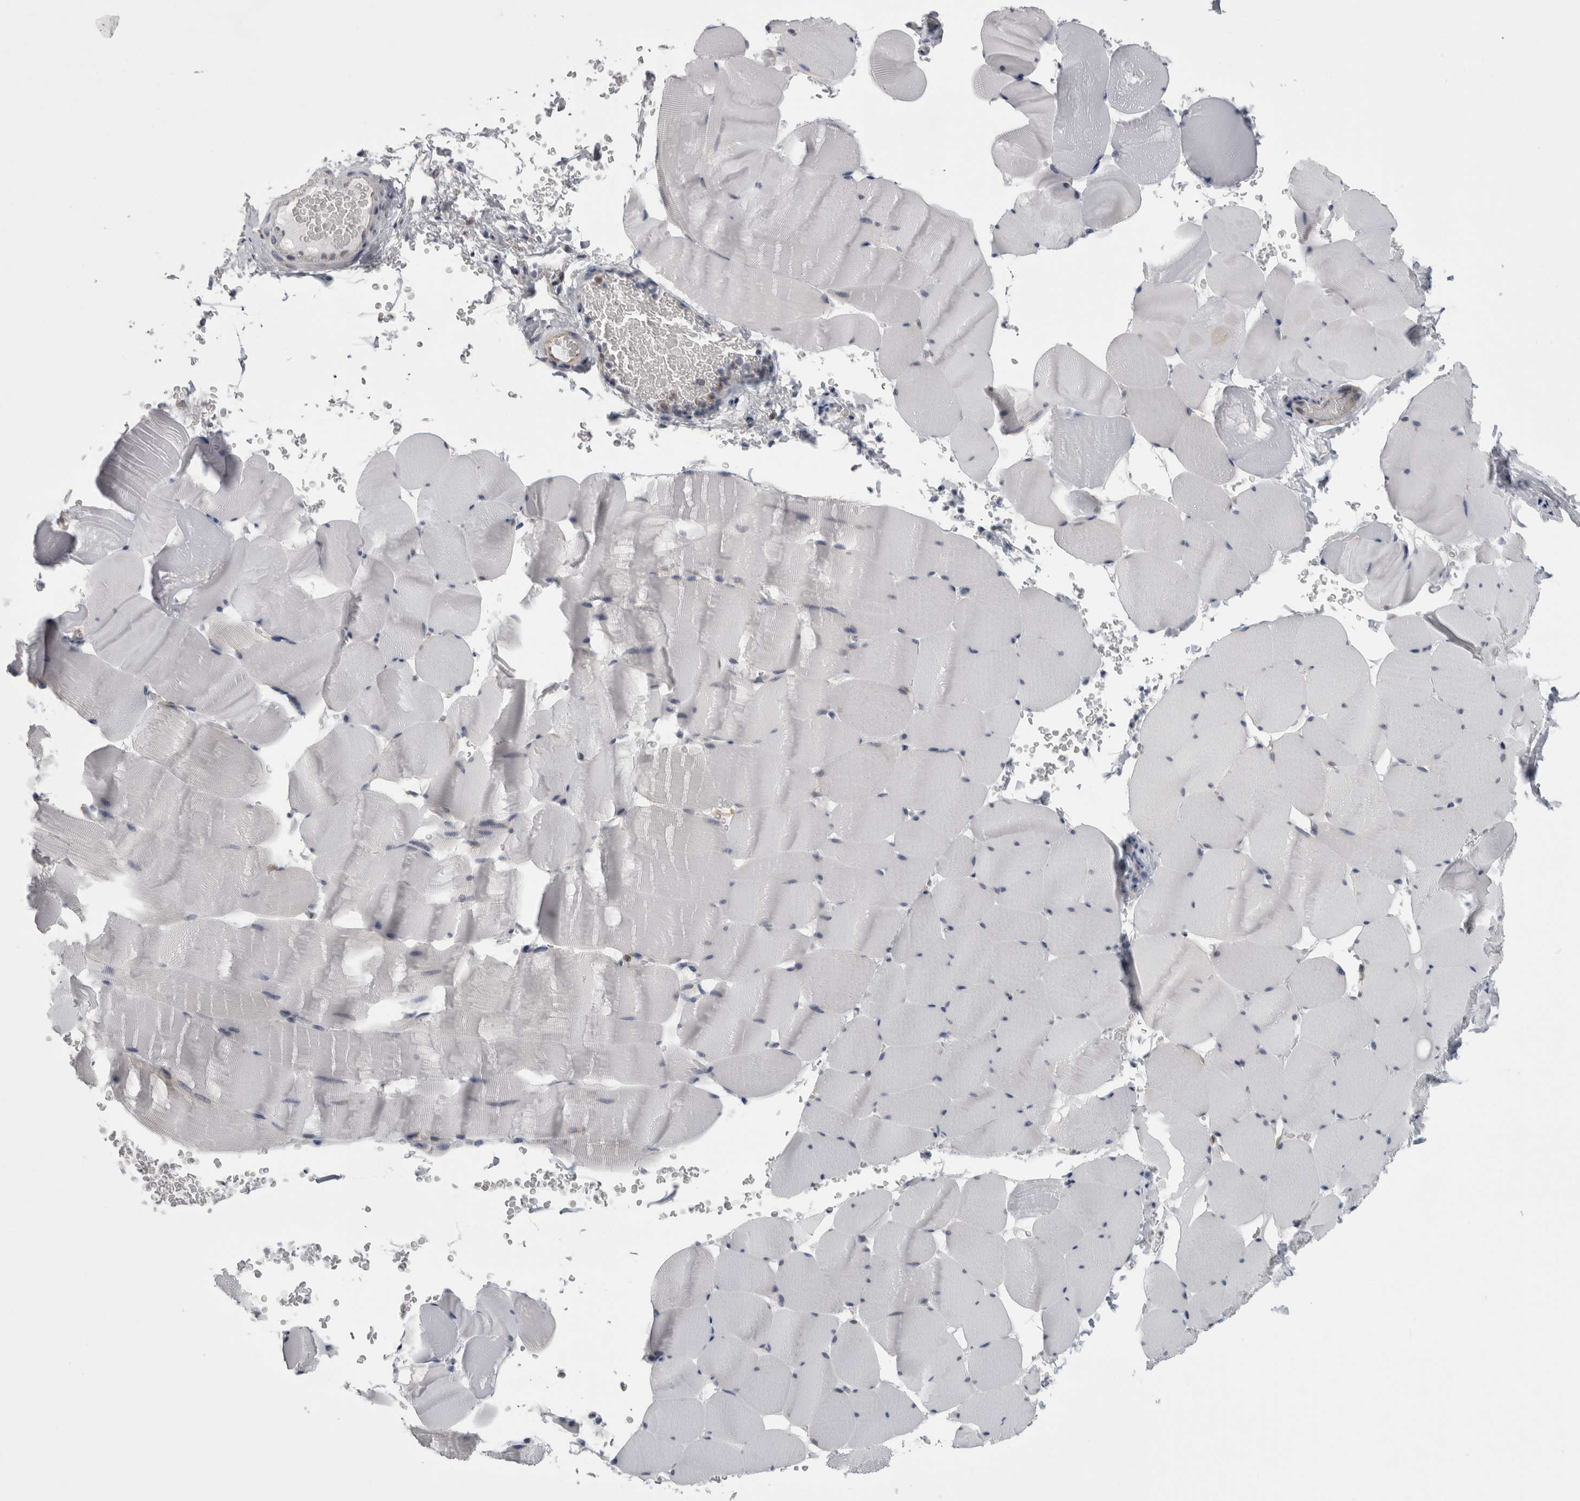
{"staining": {"intensity": "negative", "quantity": "none", "location": "none"}, "tissue": "skeletal muscle", "cell_type": "Myocytes", "image_type": "normal", "snomed": [{"axis": "morphology", "description": "Normal tissue, NOS"}, {"axis": "topography", "description": "Skeletal muscle"}], "caption": "This is an immunohistochemistry micrograph of normal human skeletal muscle. There is no staining in myocytes.", "gene": "PRRC2C", "patient": {"sex": "male", "age": 62}}